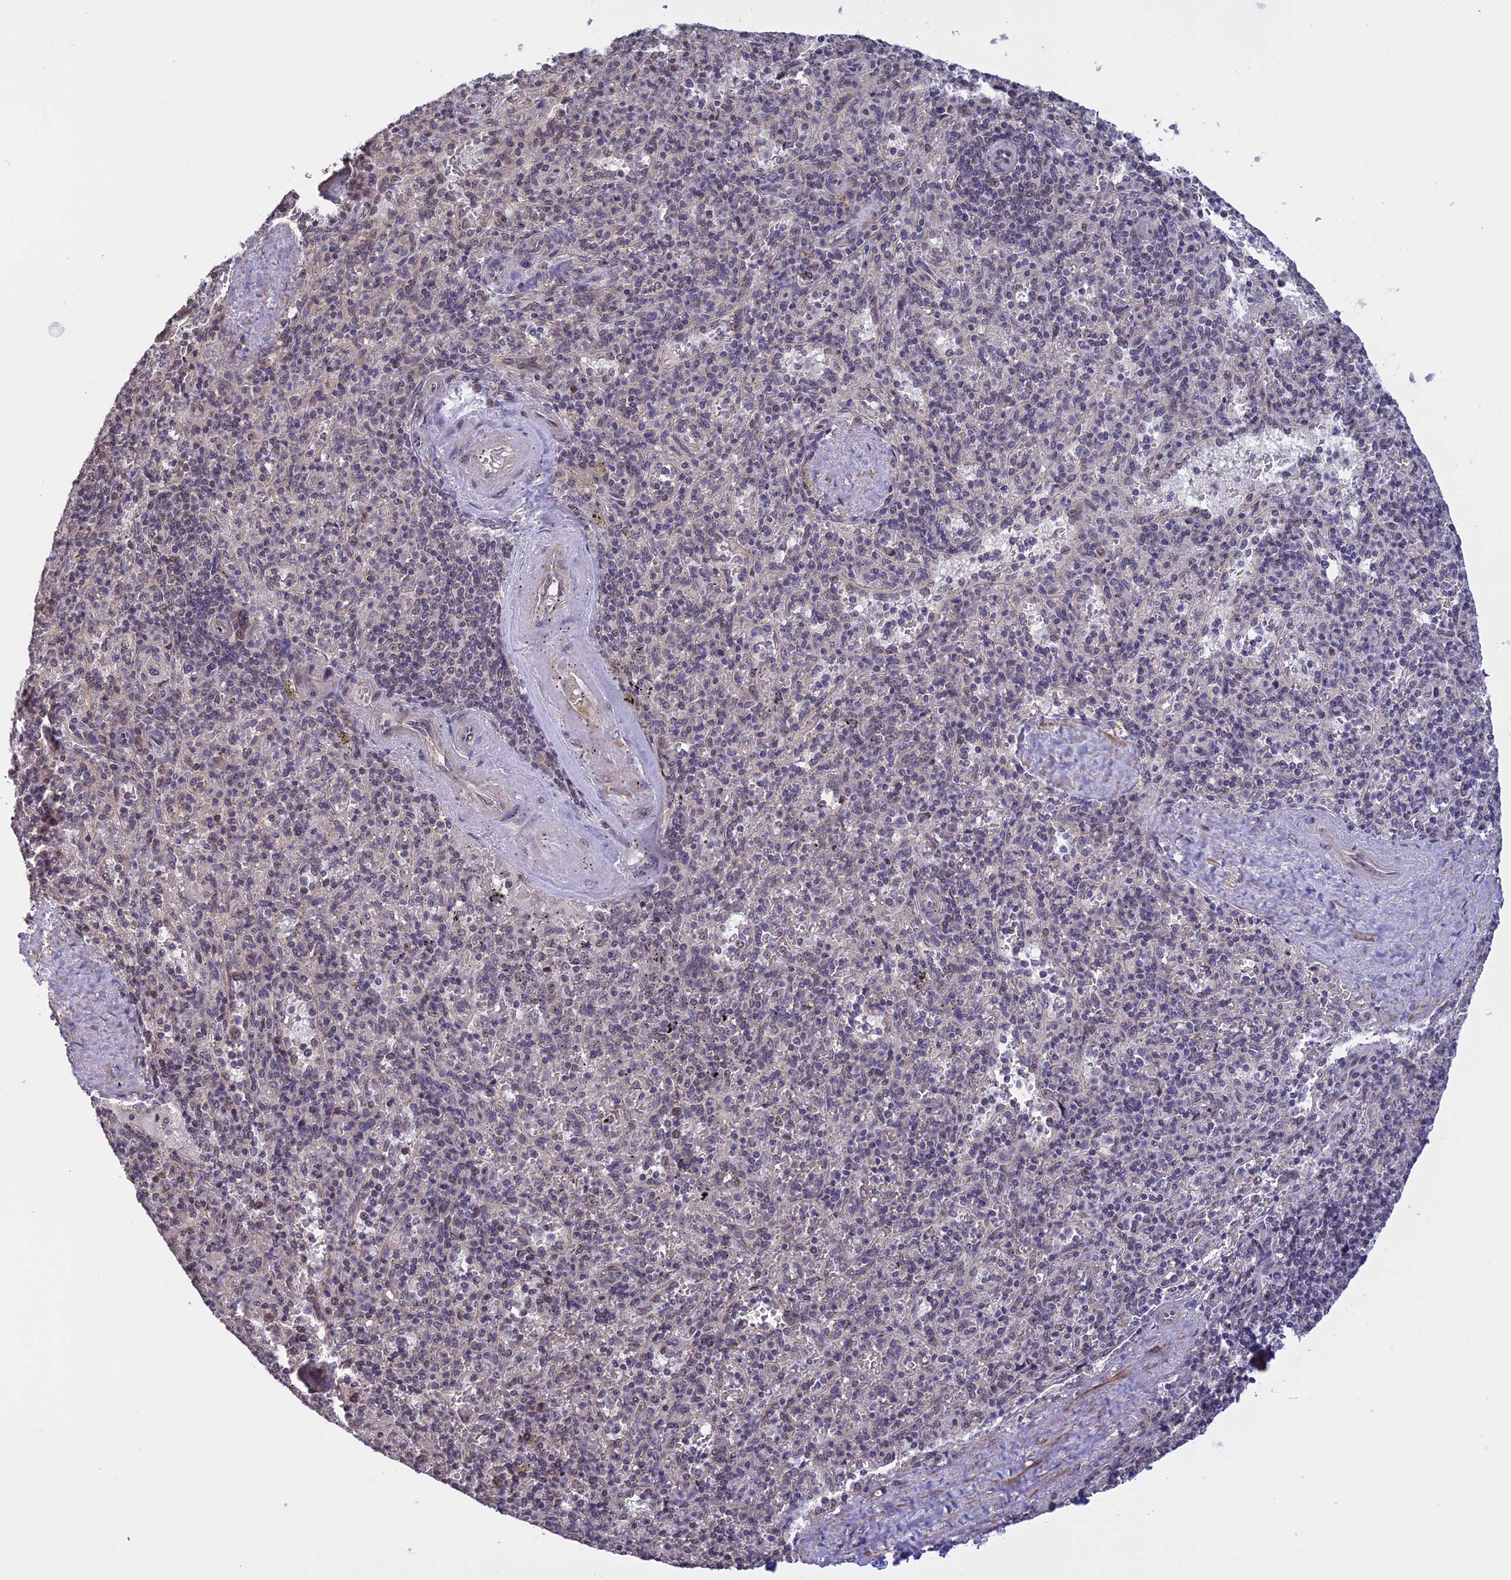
{"staining": {"intensity": "negative", "quantity": "none", "location": "none"}, "tissue": "spleen", "cell_type": "Cells in red pulp", "image_type": "normal", "snomed": [{"axis": "morphology", "description": "Normal tissue, NOS"}, {"axis": "topography", "description": "Spleen"}], "caption": "Unremarkable spleen was stained to show a protein in brown. There is no significant expression in cells in red pulp. (Brightfield microscopy of DAB immunohistochemistry at high magnification).", "gene": "MGA", "patient": {"sex": "male", "age": 82}}